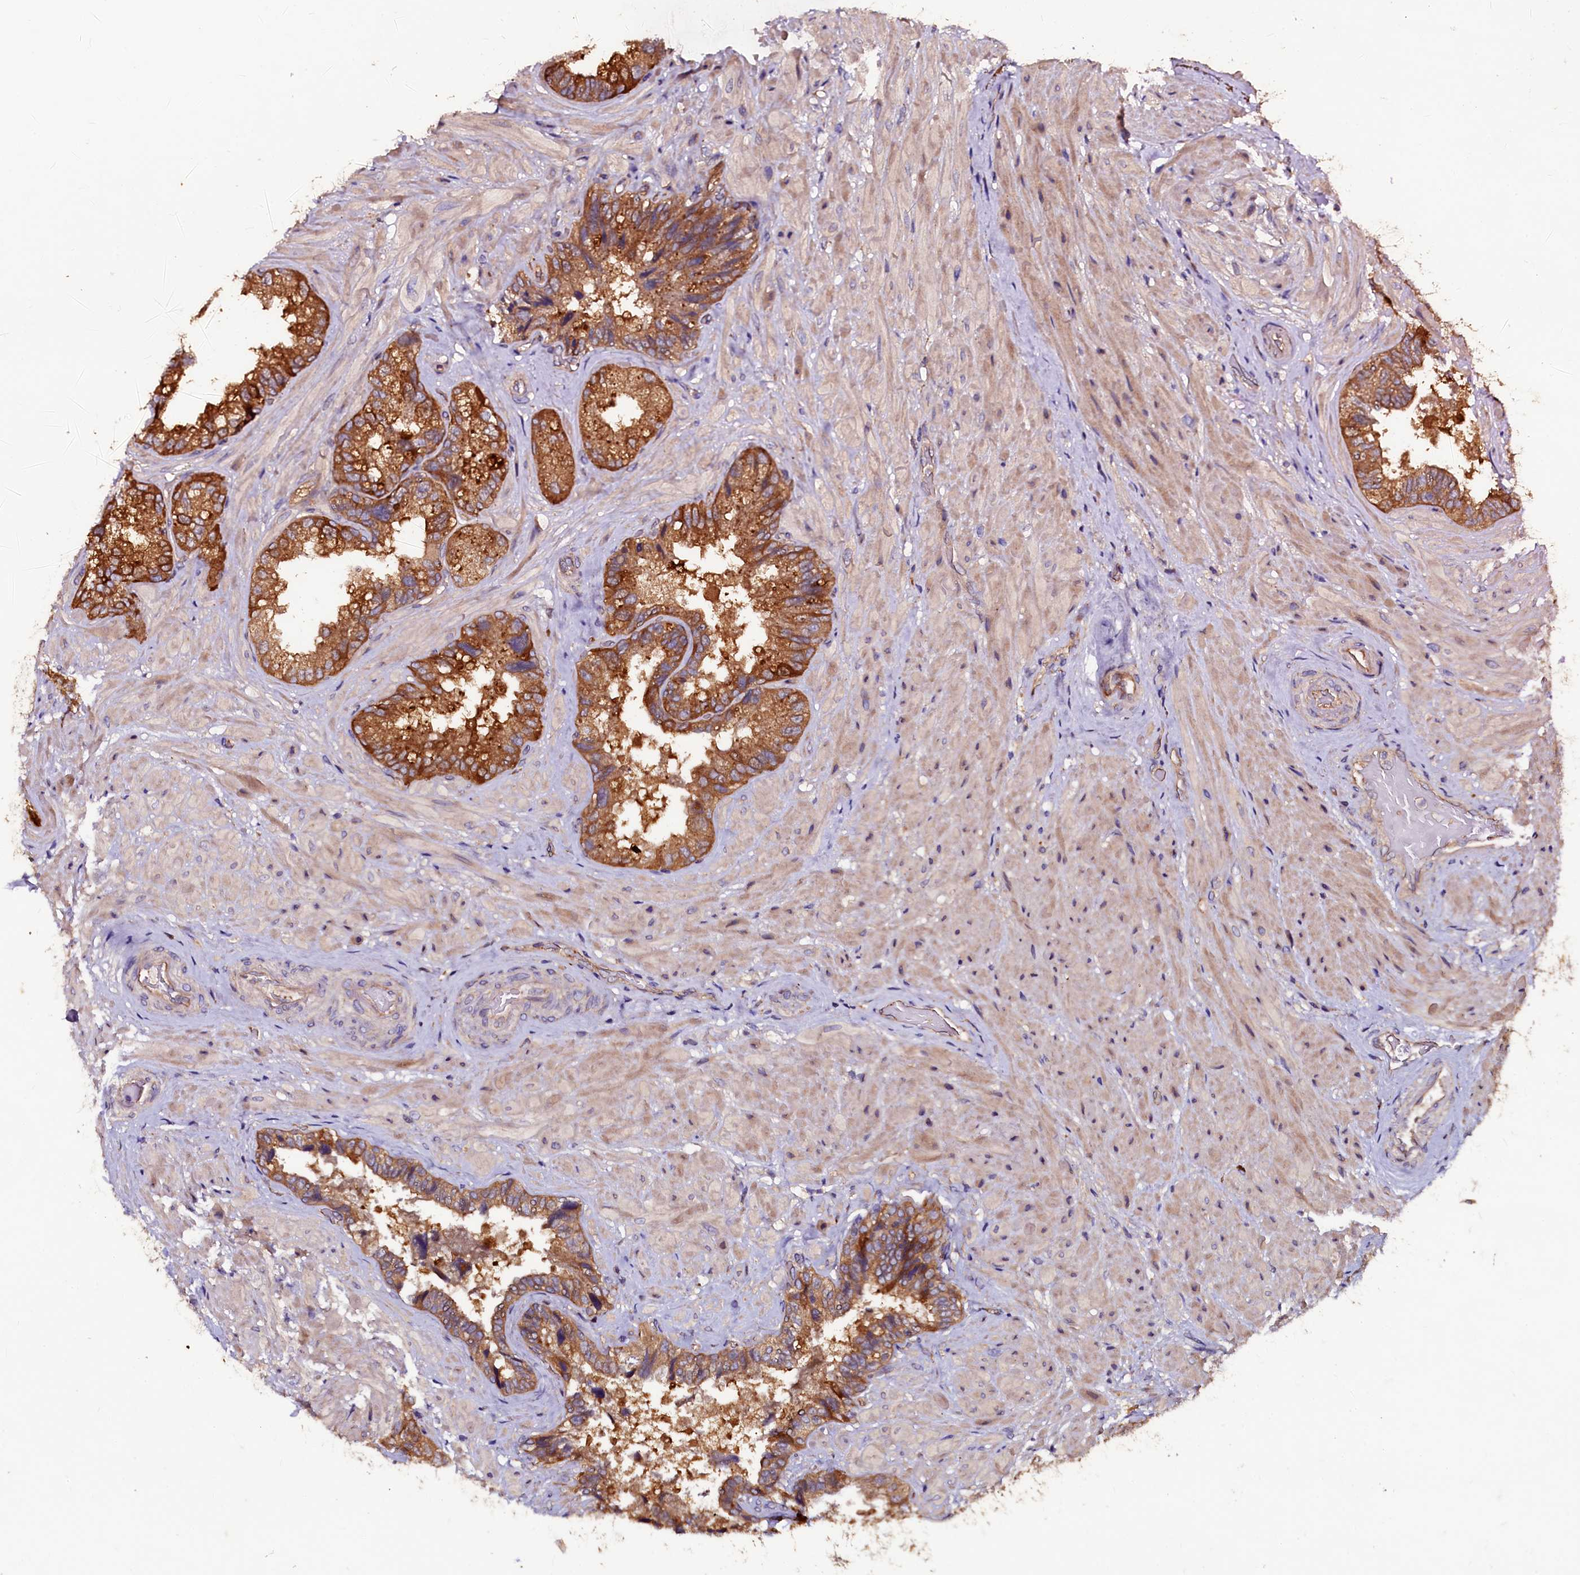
{"staining": {"intensity": "strong", "quantity": ">75%", "location": "cytoplasmic/membranous"}, "tissue": "seminal vesicle", "cell_type": "Glandular cells", "image_type": "normal", "snomed": [{"axis": "morphology", "description": "Normal tissue, NOS"}, {"axis": "topography", "description": "Prostate and seminal vesicle, NOS"}, {"axis": "topography", "description": "Prostate"}, {"axis": "topography", "description": "Seminal veicle"}], "caption": "The micrograph exhibits a brown stain indicating the presence of a protein in the cytoplasmic/membranous of glandular cells in seminal vesicle. (Brightfield microscopy of DAB IHC at high magnification).", "gene": "APPL2", "patient": {"sex": "male", "age": 67}}